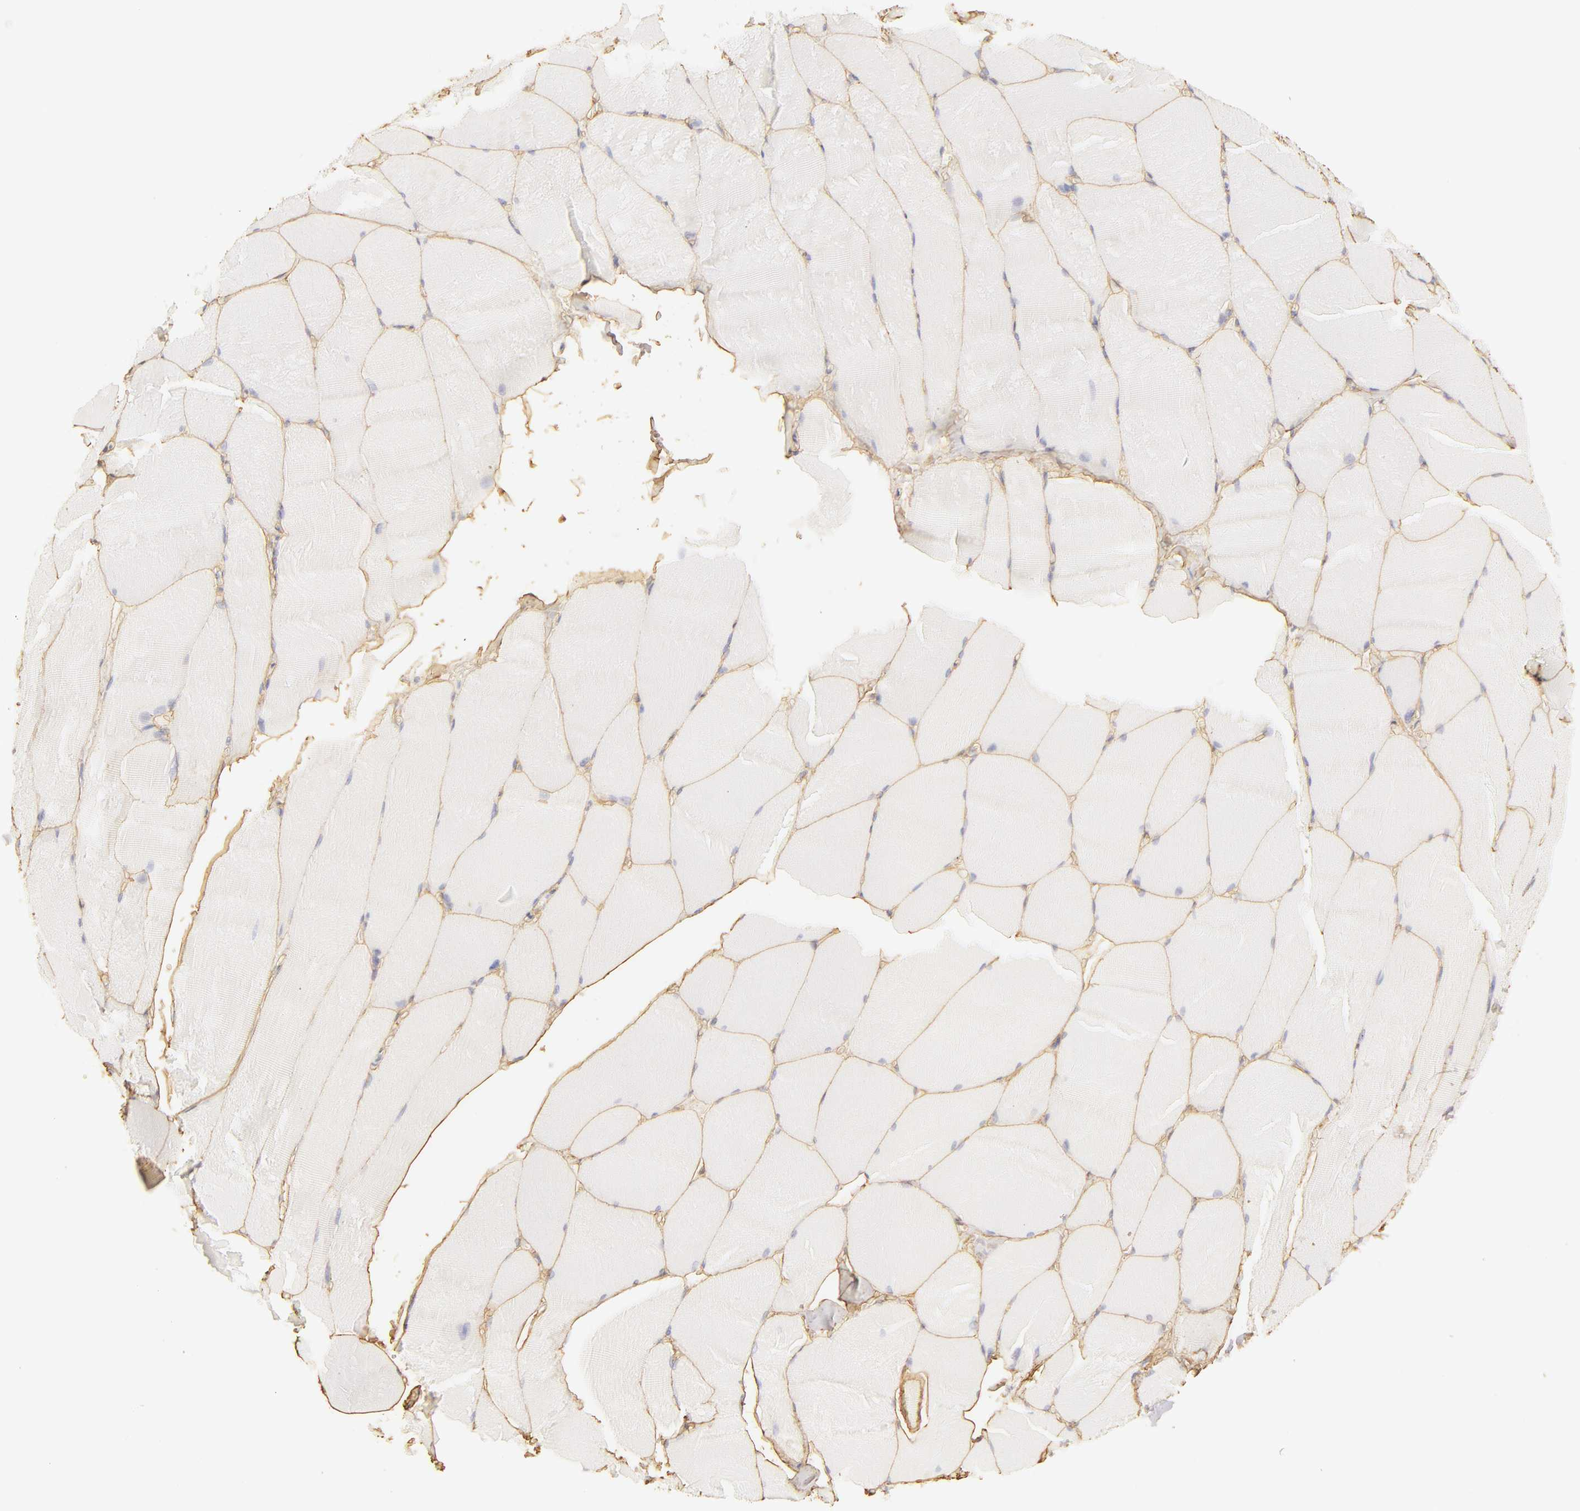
{"staining": {"intensity": "negative", "quantity": "none", "location": "none"}, "tissue": "skeletal muscle", "cell_type": "Myocytes", "image_type": "normal", "snomed": [{"axis": "morphology", "description": "Normal tissue, NOS"}, {"axis": "topography", "description": "Skeletal muscle"}], "caption": "This micrograph is of benign skeletal muscle stained with IHC to label a protein in brown with the nuclei are counter-stained blue. There is no staining in myocytes.", "gene": "COL4A1", "patient": {"sex": "male", "age": 71}}